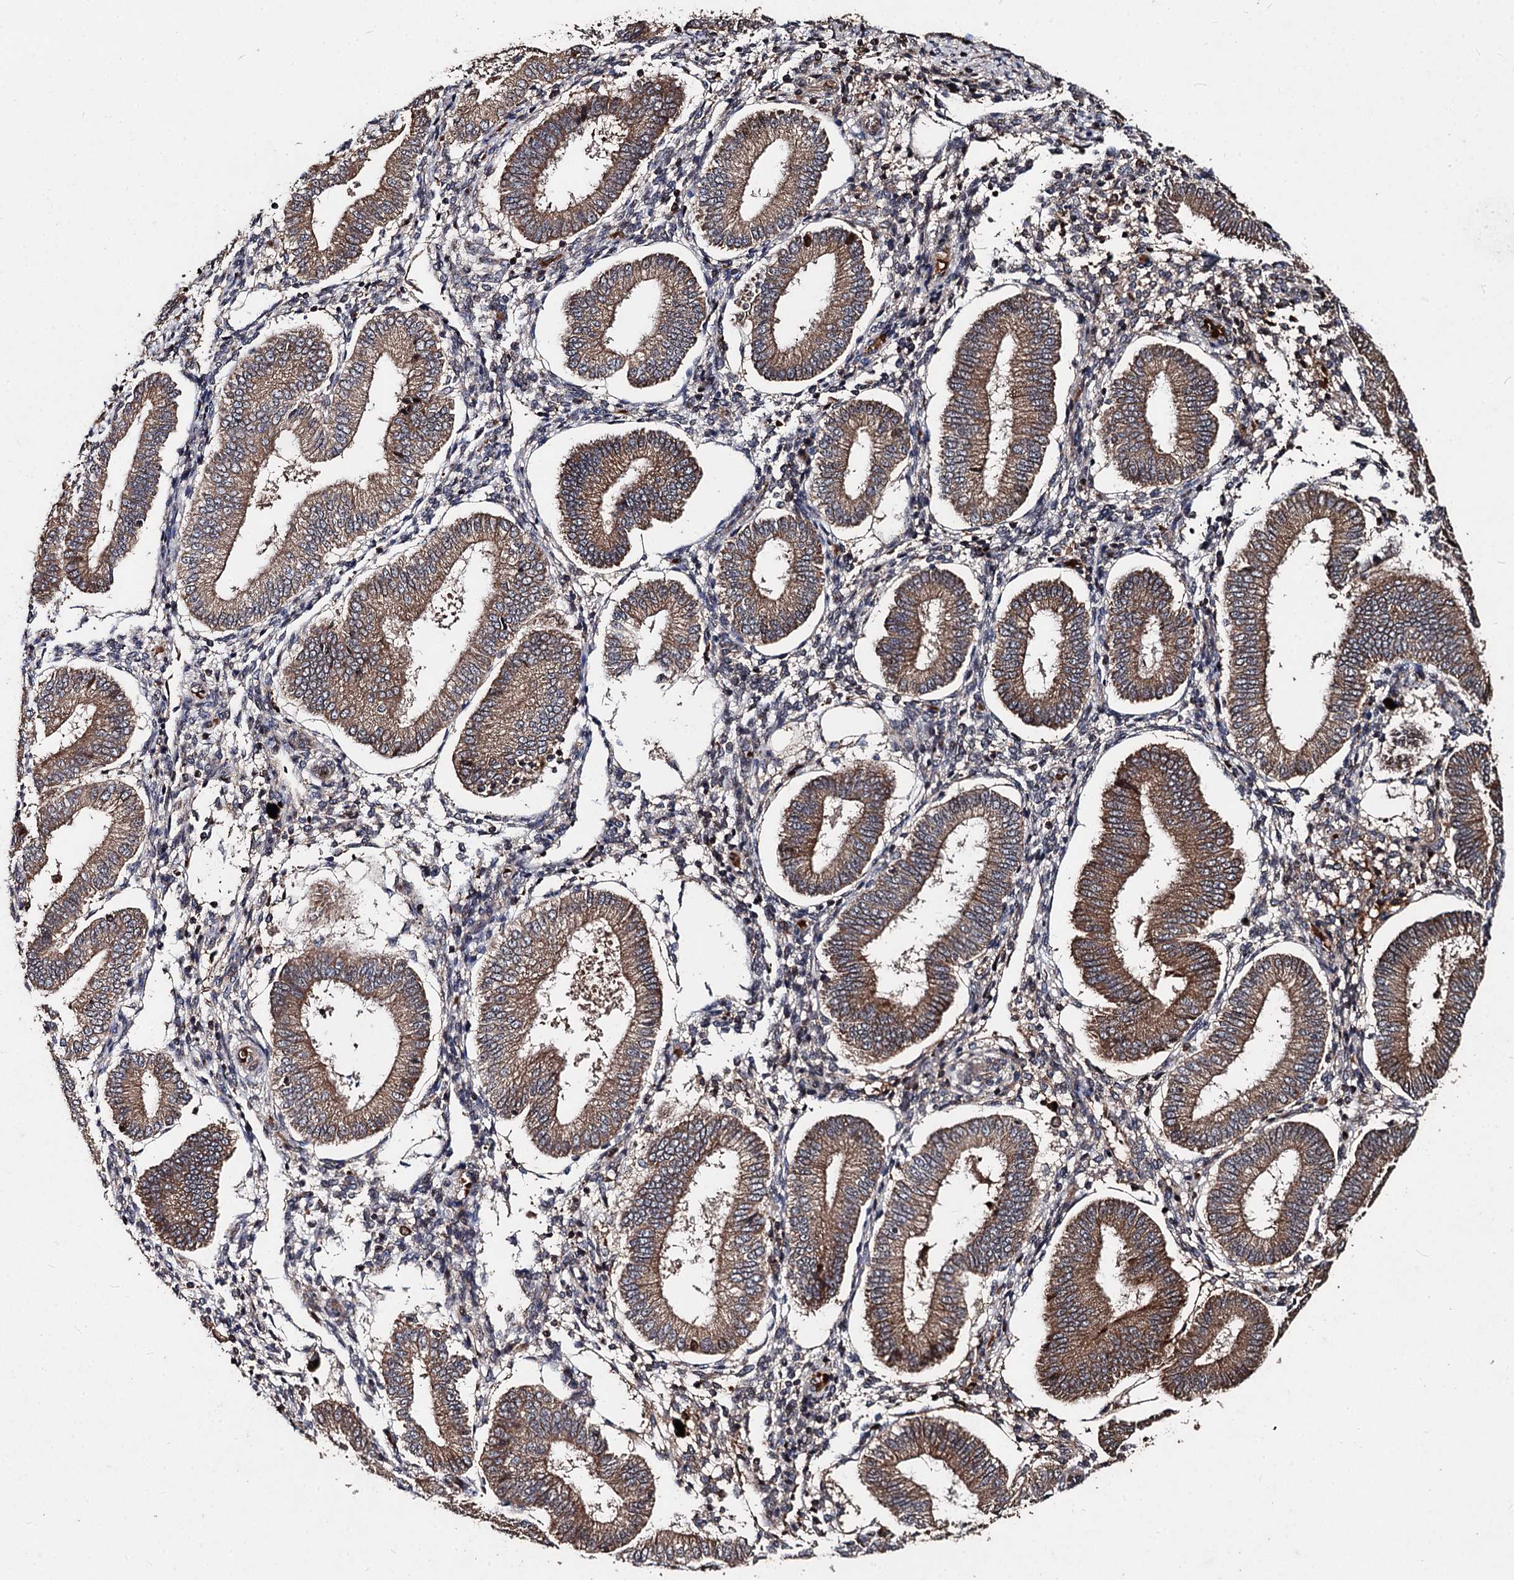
{"staining": {"intensity": "weak", "quantity": "<25%", "location": "cytoplasmic/membranous"}, "tissue": "endometrium", "cell_type": "Cells in endometrial stroma", "image_type": "normal", "snomed": [{"axis": "morphology", "description": "Normal tissue, NOS"}, {"axis": "topography", "description": "Endometrium"}], "caption": "Human endometrium stained for a protein using immunohistochemistry (IHC) reveals no expression in cells in endometrial stroma.", "gene": "BCL2L2", "patient": {"sex": "female", "age": 39}}